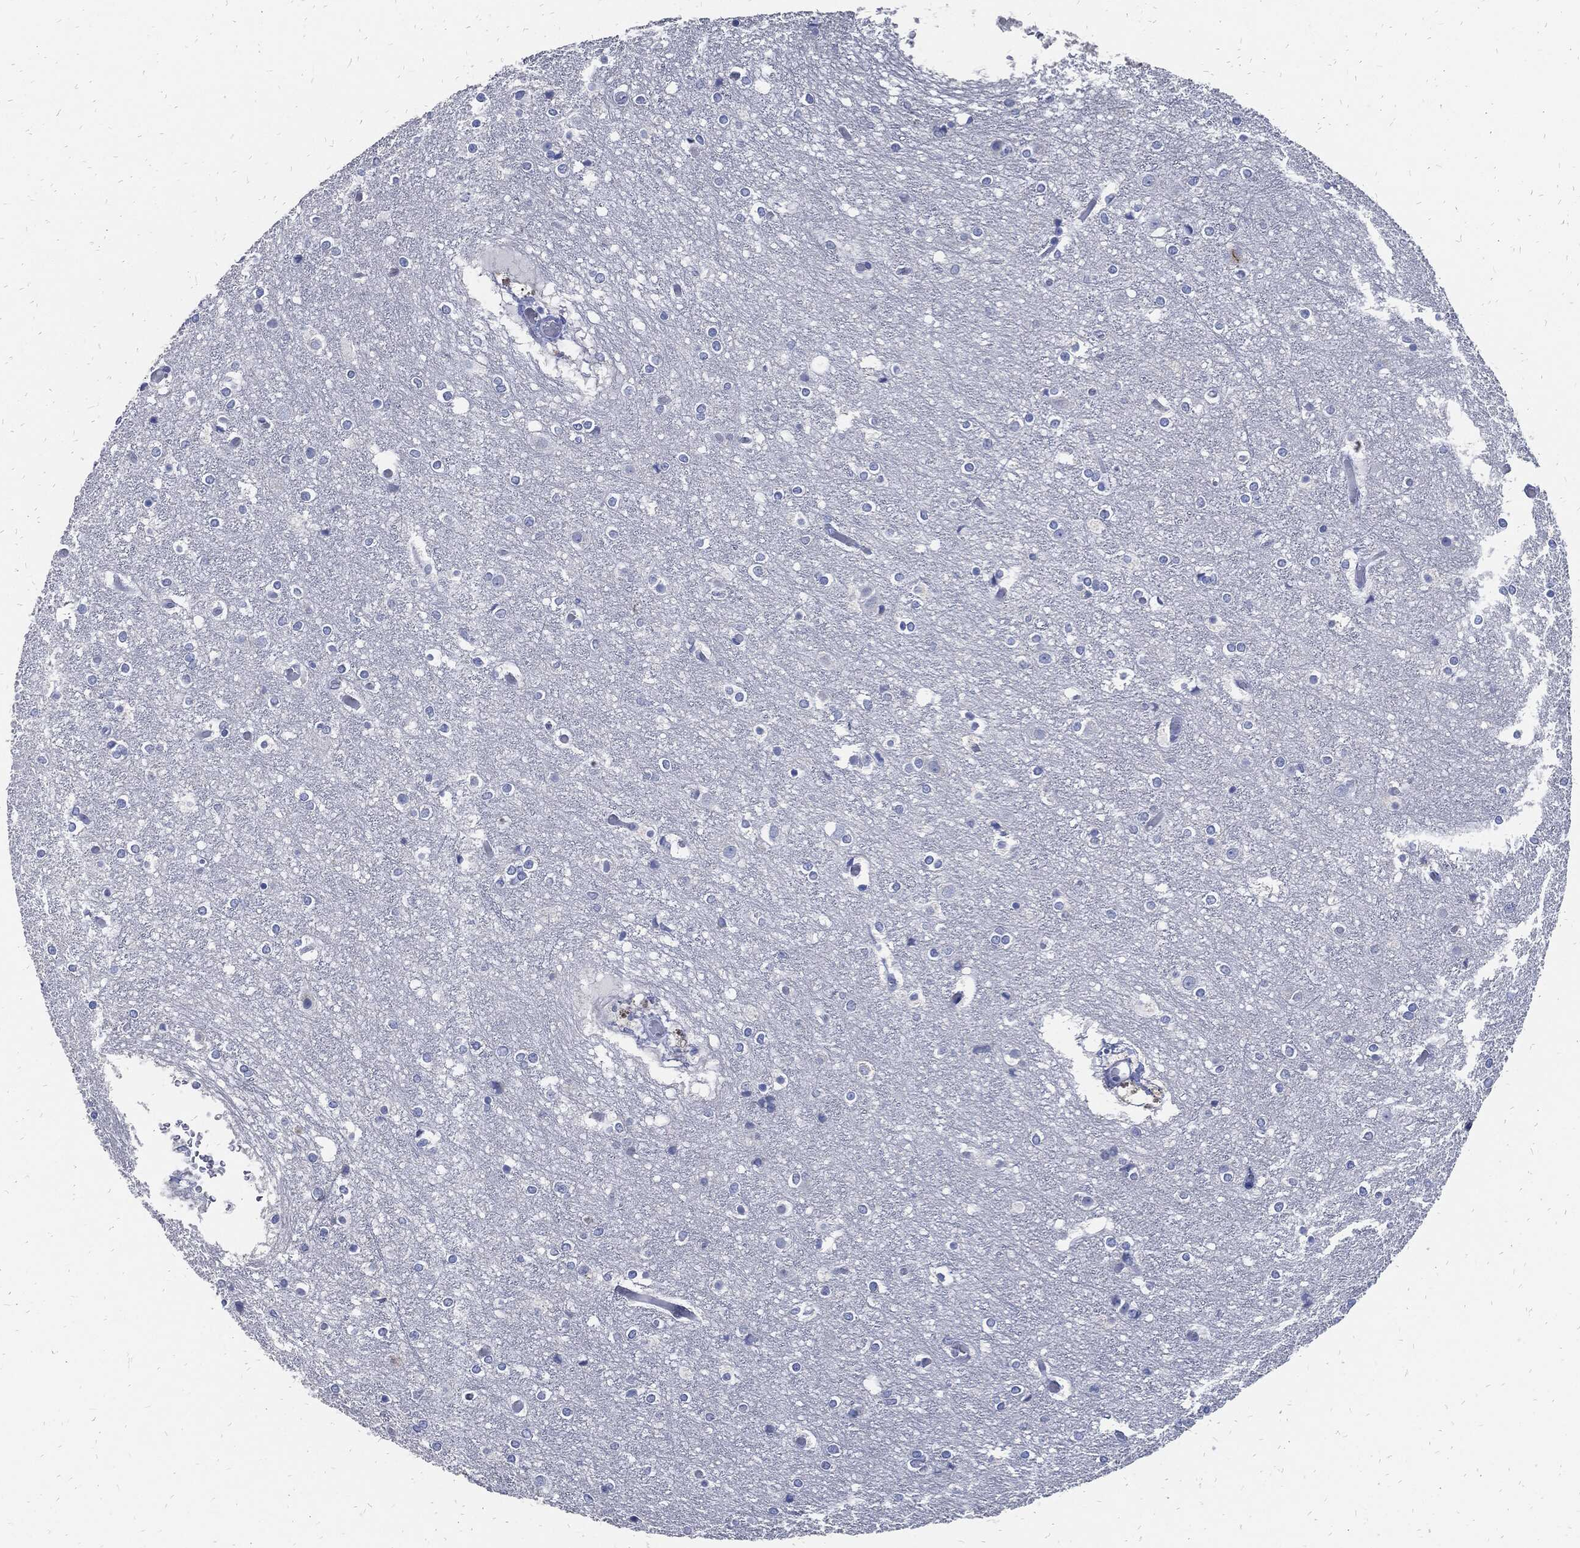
{"staining": {"intensity": "negative", "quantity": "none", "location": "none"}, "tissue": "cerebral cortex", "cell_type": "Endothelial cells", "image_type": "normal", "snomed": [{"axis": "morphology", "description": "Normal tissue, NOS"}, {"axis": "topography", "description": "Cerebral cortex"}], "caption": "High power microscopy photomicrograph of an immunohistochemistry photomicrograph of normal cerebral cortex, revealing no significant positivity in endothelial cells.", "gene": "FABP4", "patient": {"sex": "female", "age": 52}}